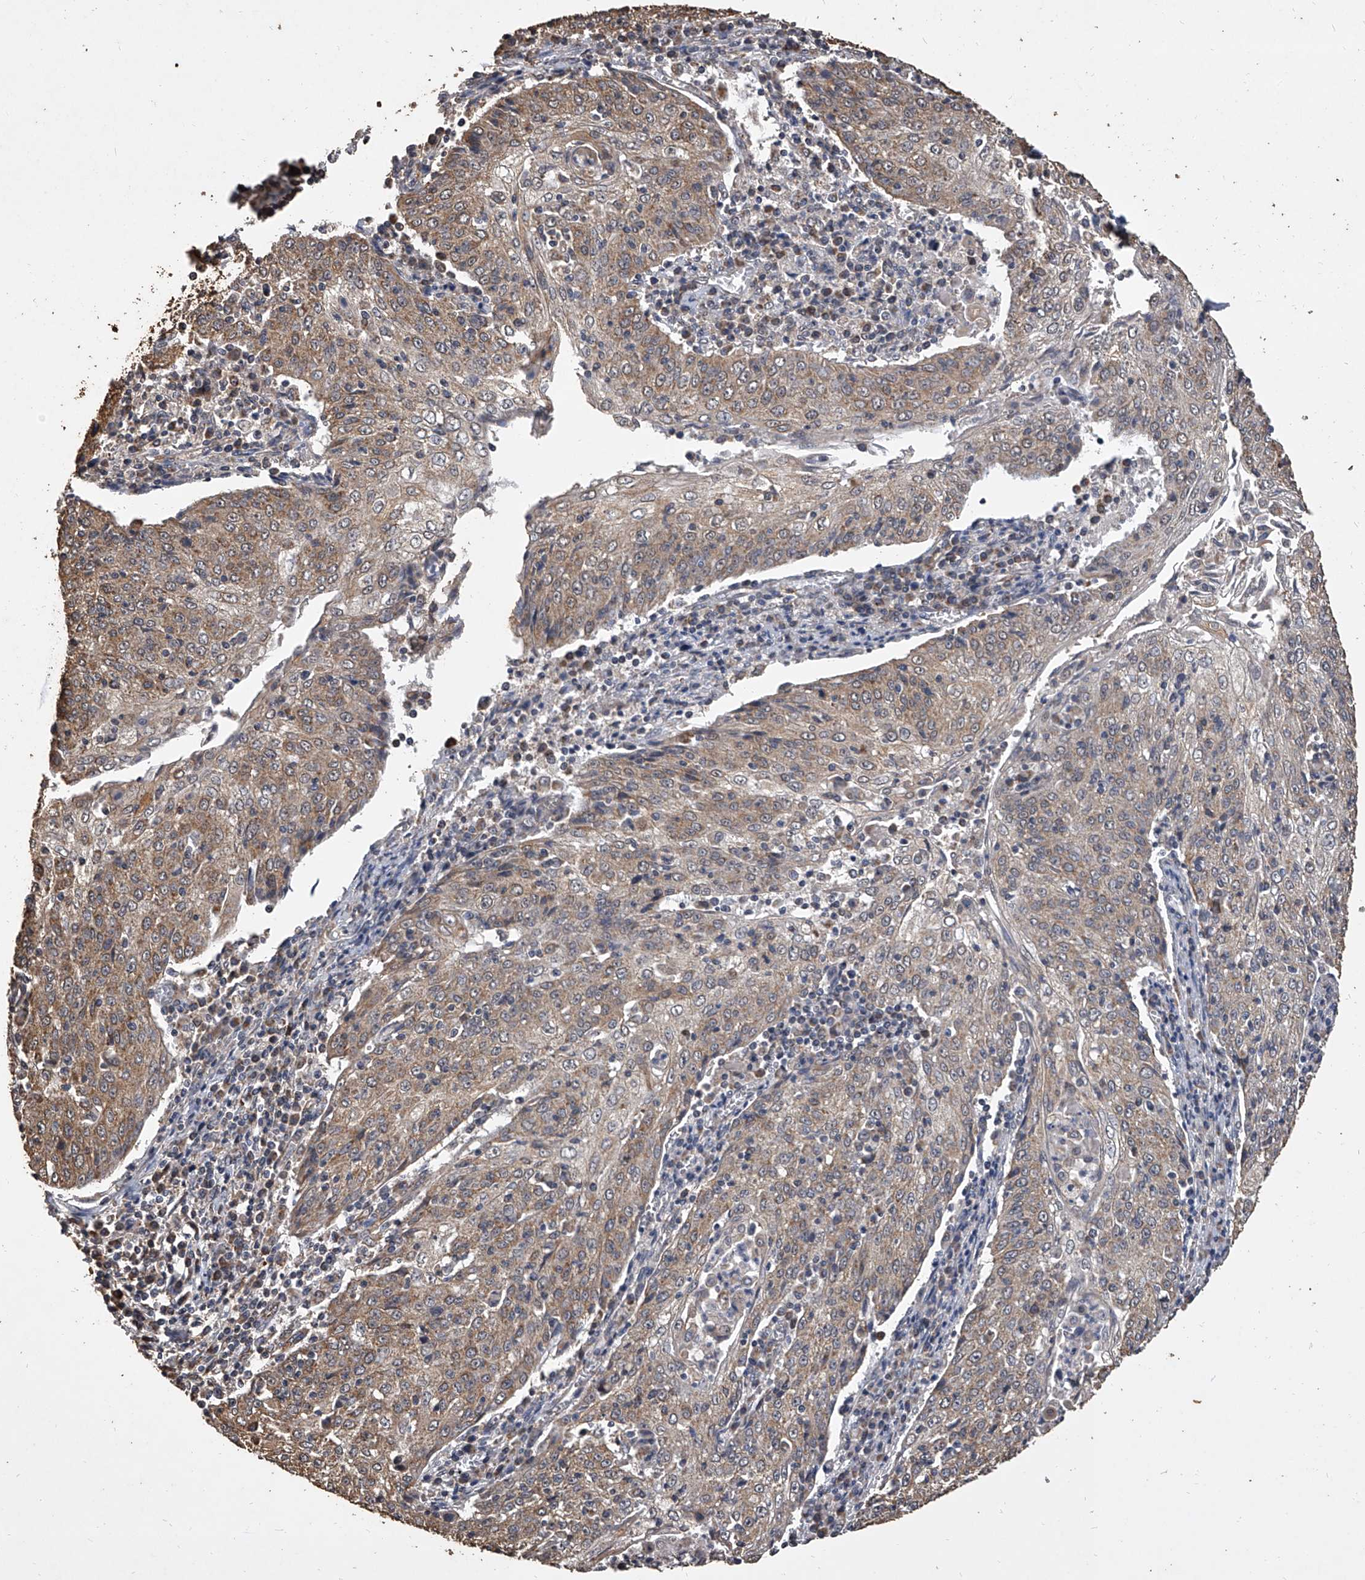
{"staining": {"intensity": "moderate", "quantity": ">75%", "location": "cytoplasmic/membranous"}, "tissue": "cervical cancer", "cell_type": "Tumor cells", "image_type": "cancer", "snomed": [{"axis": "morphology", "description": "Squamous cell carcinoma, NOS"}, {"axis": "topography", "description": "Cervix"}], "caption": "An IHC photomicrograph of tumor tissue is shown. Protein staining in brown labels moderate cytoplasmic/membranous positivity in cervical cancer within tumor cells.", "gene": "MRPL28", "patient": {"sex": "female", "age": 48}}